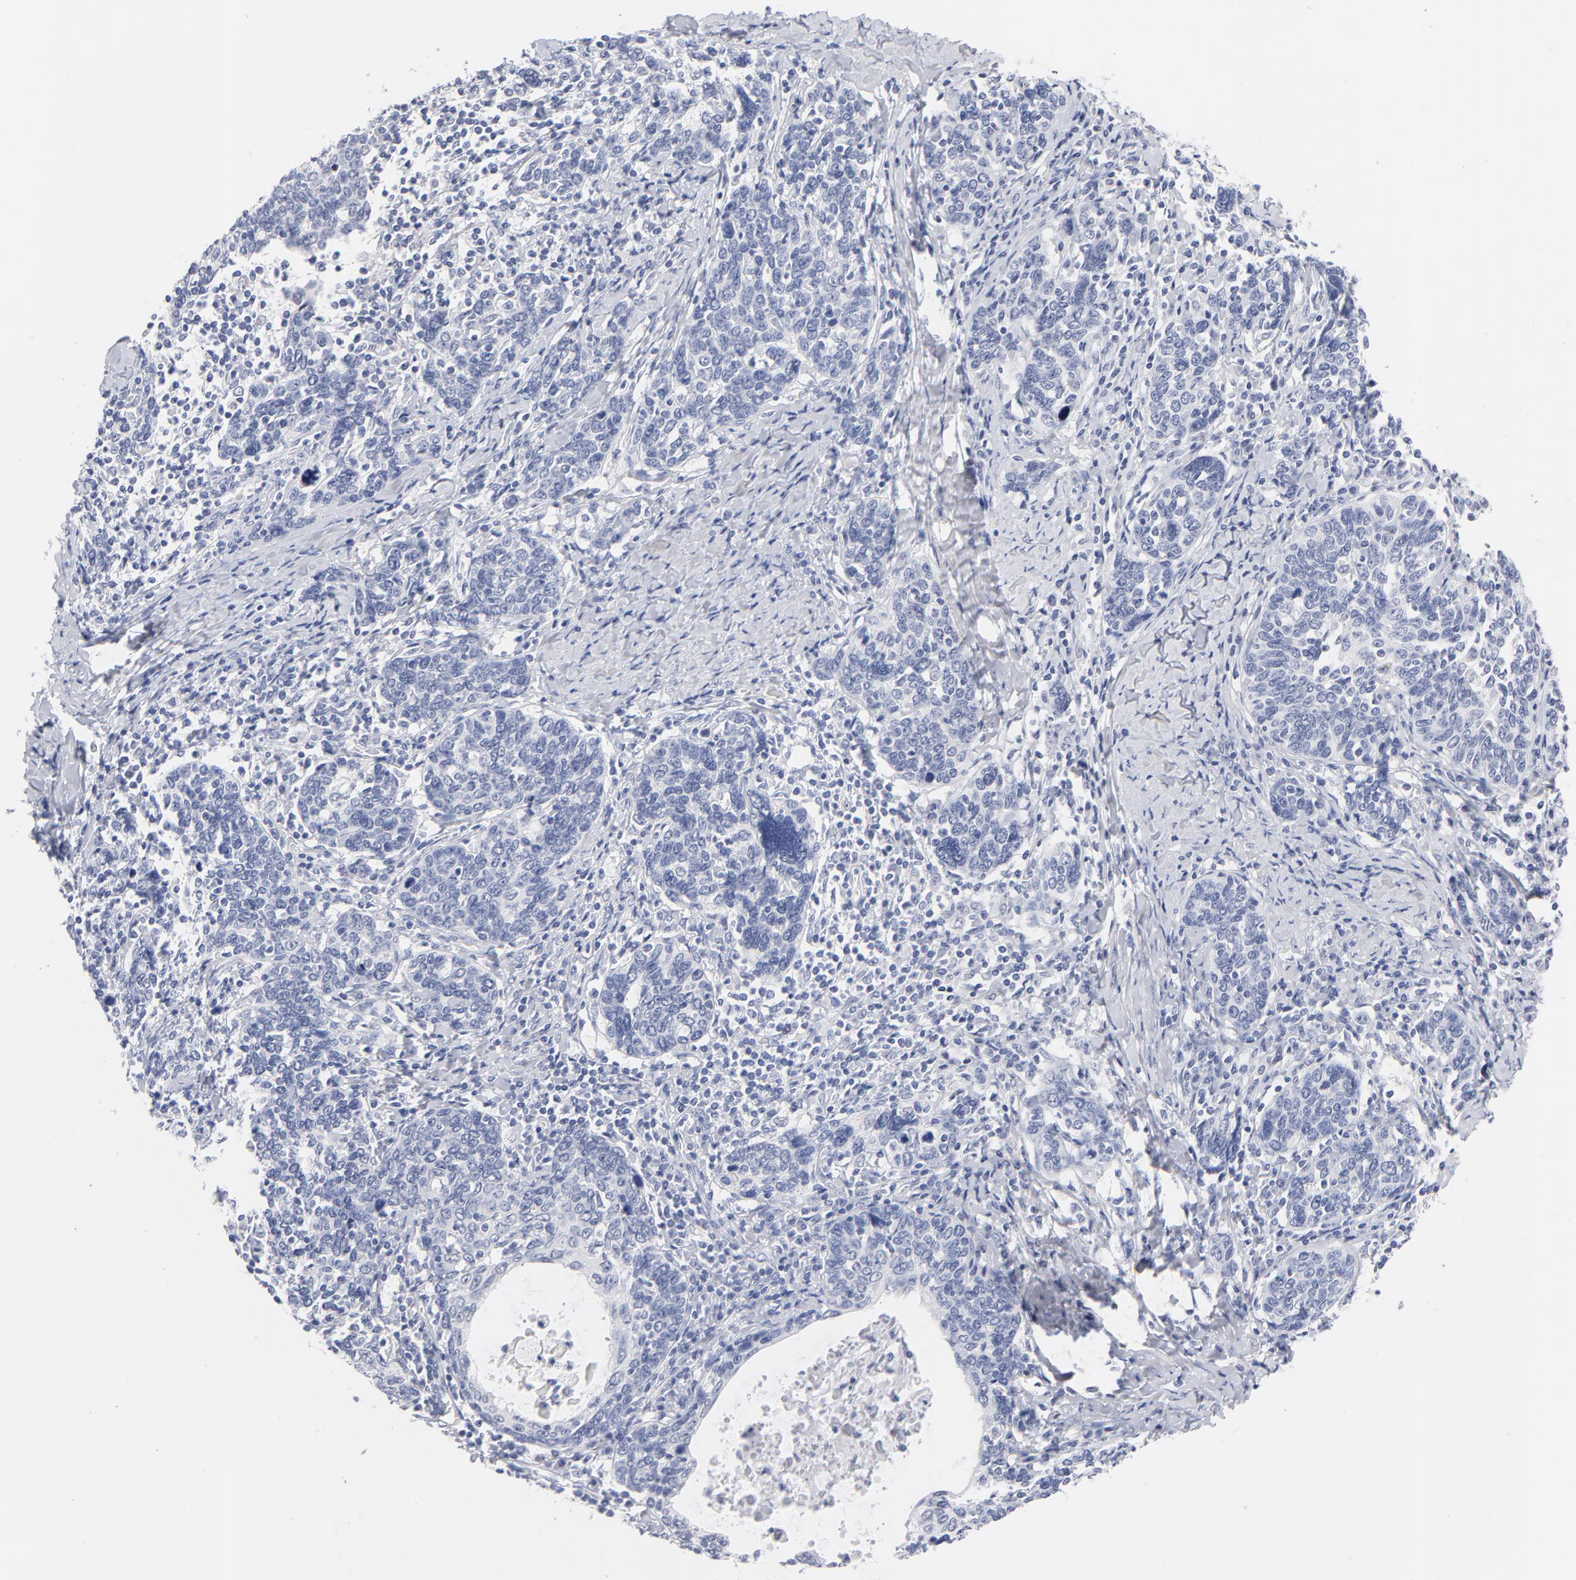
{"staining": {"intensity": "negative", "quantity": "none", "location": "none"}, "tissue": "cervical cancer", "cell_type": "Tumor cells", "image_type": "cancer", "snomed": [{"axis": "morphology", "description": "Squamous cell carcinoma, NOS"}, {"axis": "topography", "description": "Cervix"}], "caption": "This is an IHC histopathology image of human cervical cancer. There is no positivity in tumor cells.", "gene": "KHNYN", "patient": {"sex": "female", "age": 41}}